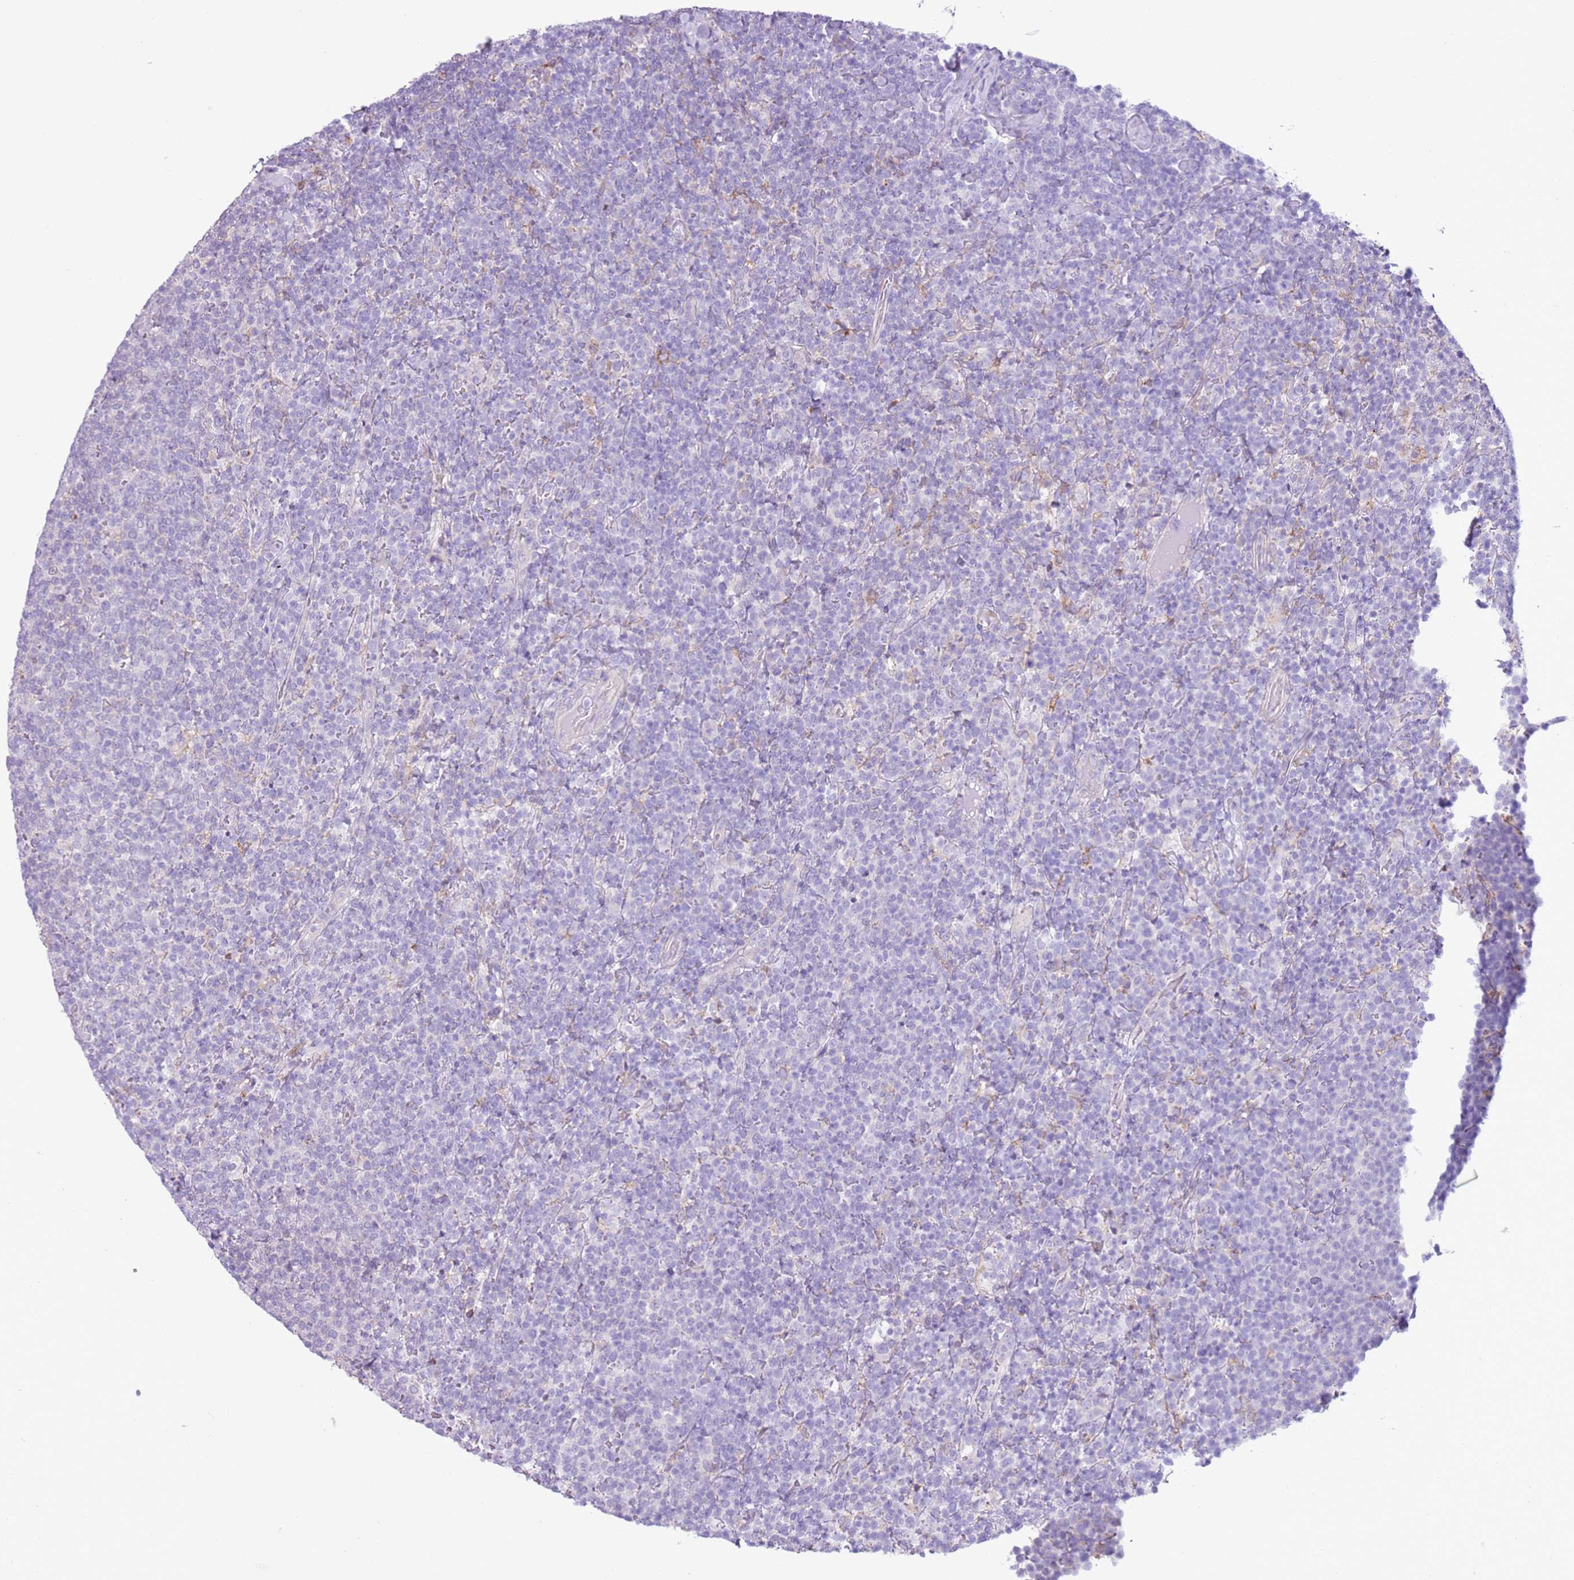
{"staining": {"intensity": "negative", "quantity": "none", "location": "none"}, "tissue": "lymphoma", "cell_type": "Tumor cells", "image_type": "cancer", "snomed": [{"axis": "morphology", "description": "Malignant lymphoma, non-Hodgkin's type, High grade"}, {"axis": "topography", "description": "Lymph node"}], "caption": "Human lymphoma stained for a protein using immunohistochemistry (IHC) displays no positivity in tumor cells.", "gene": "OAF", "patient": {"sex": "male", "age": 61}}